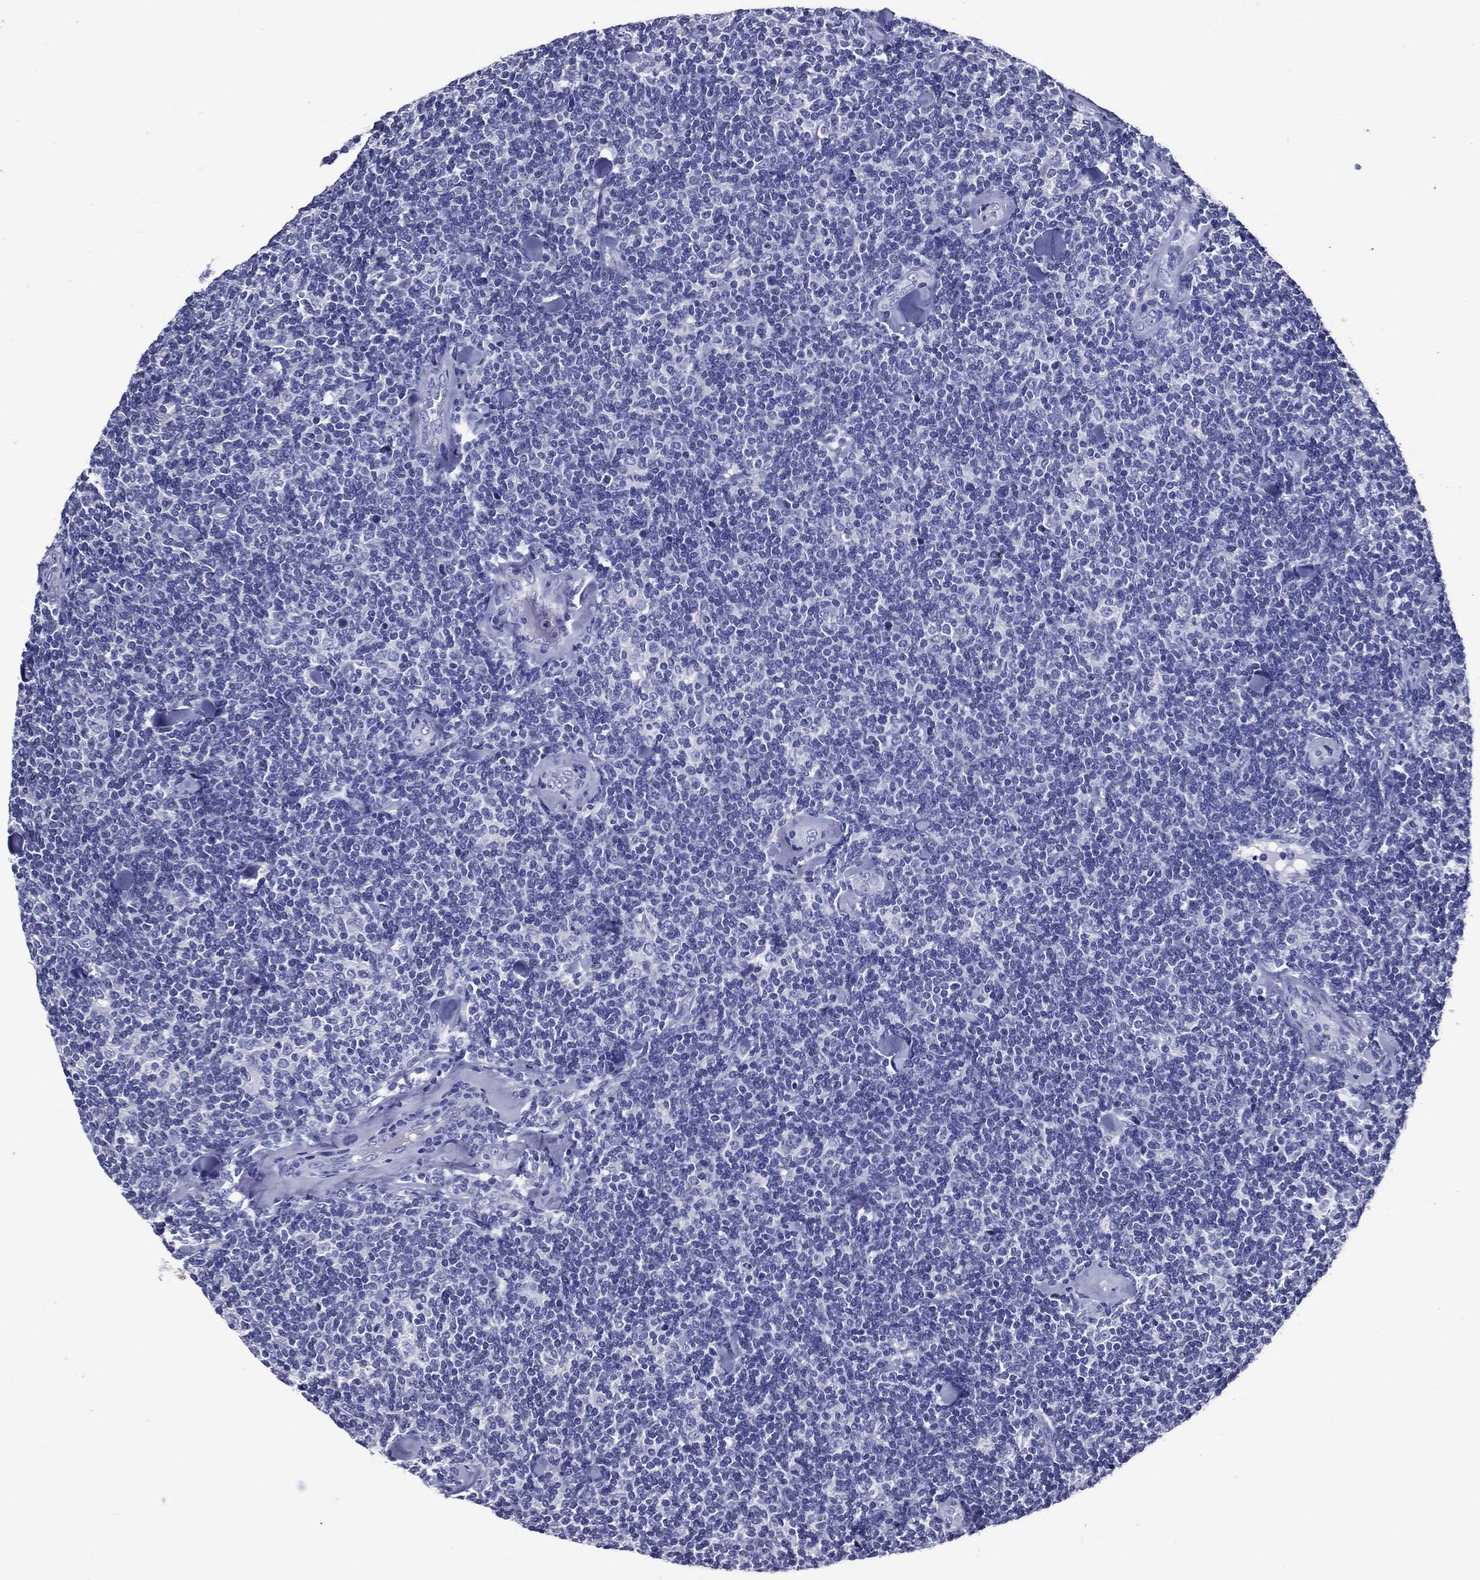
{"staining": {"intensity": "negative", "quantity": "none", "location": "none"}, "tissue": "lymphoma", "cell_type": "Tumor cells", "image_type": "cancer", "snomed": [{"axis": "morphology", "description": "Malignant lymphoma, non-Hodgkin's type, Low grade"}, {"axis": "topography", "description": "Lymph node"}], "caption": "The micrograph shows no staining of tumor cells in low-grade malignant lymphoma, non-Hodgkin's type.", "gene": "ACE2", "patient": {"sex": "female", "age": 56}}